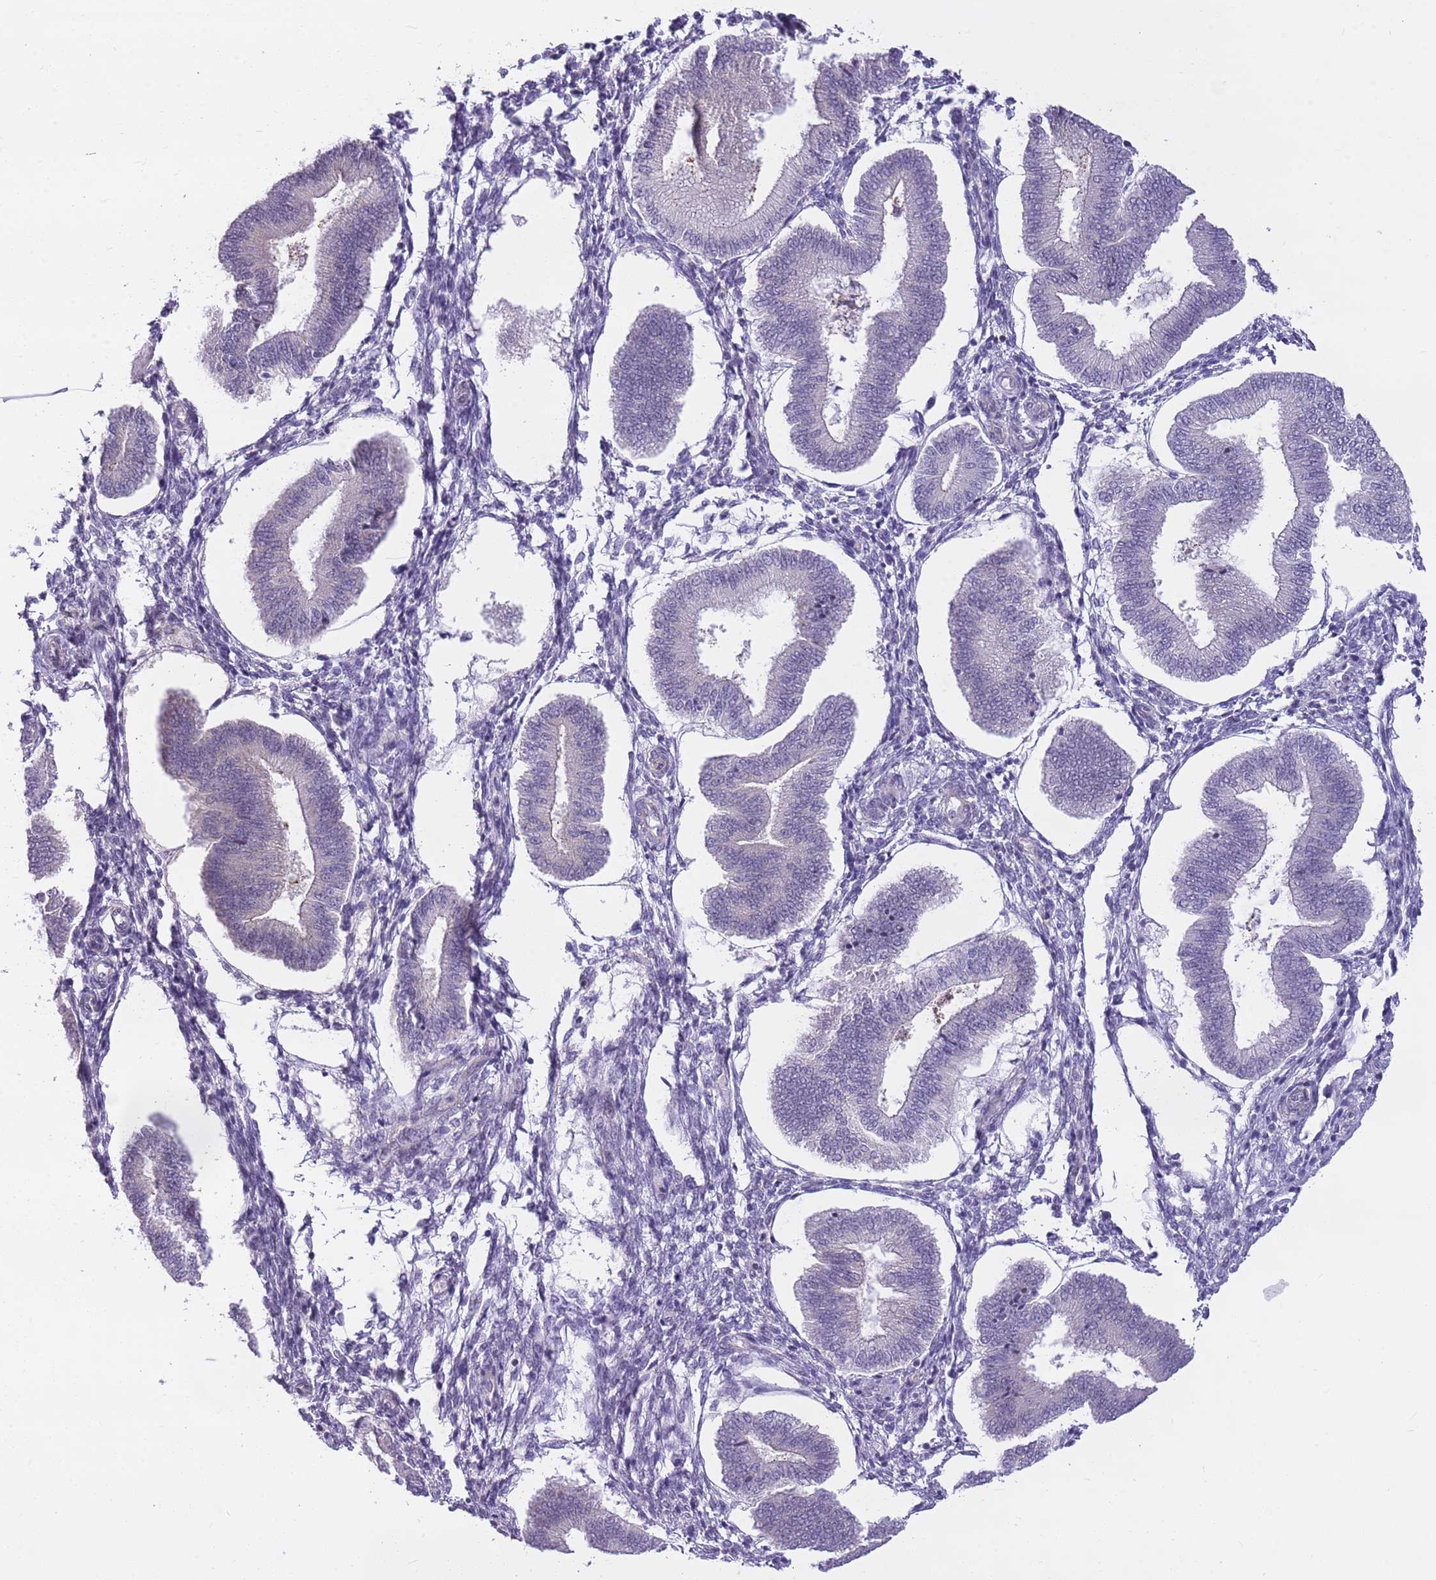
{"staining": {"intensity": "negative", "quantity": "none", "location": "none"}, "tissue": "endometrium", "cell_type": "Cells in endometrial stroma", "image_type": "normal", "snomed": [{"axis": "morphology", "description": "Normal tissue, NOS"}, {"axis": "topography", "description": "Endometrium"}], "caption": "DAB (3,3'-diaminobenzidine) immunohistochemical staining of unremarkable endometrium exhibits no significant positivity in cells in endometrial stroma.", "gene": "PARP8", "patient": {"sex": "female", "age": 39}}